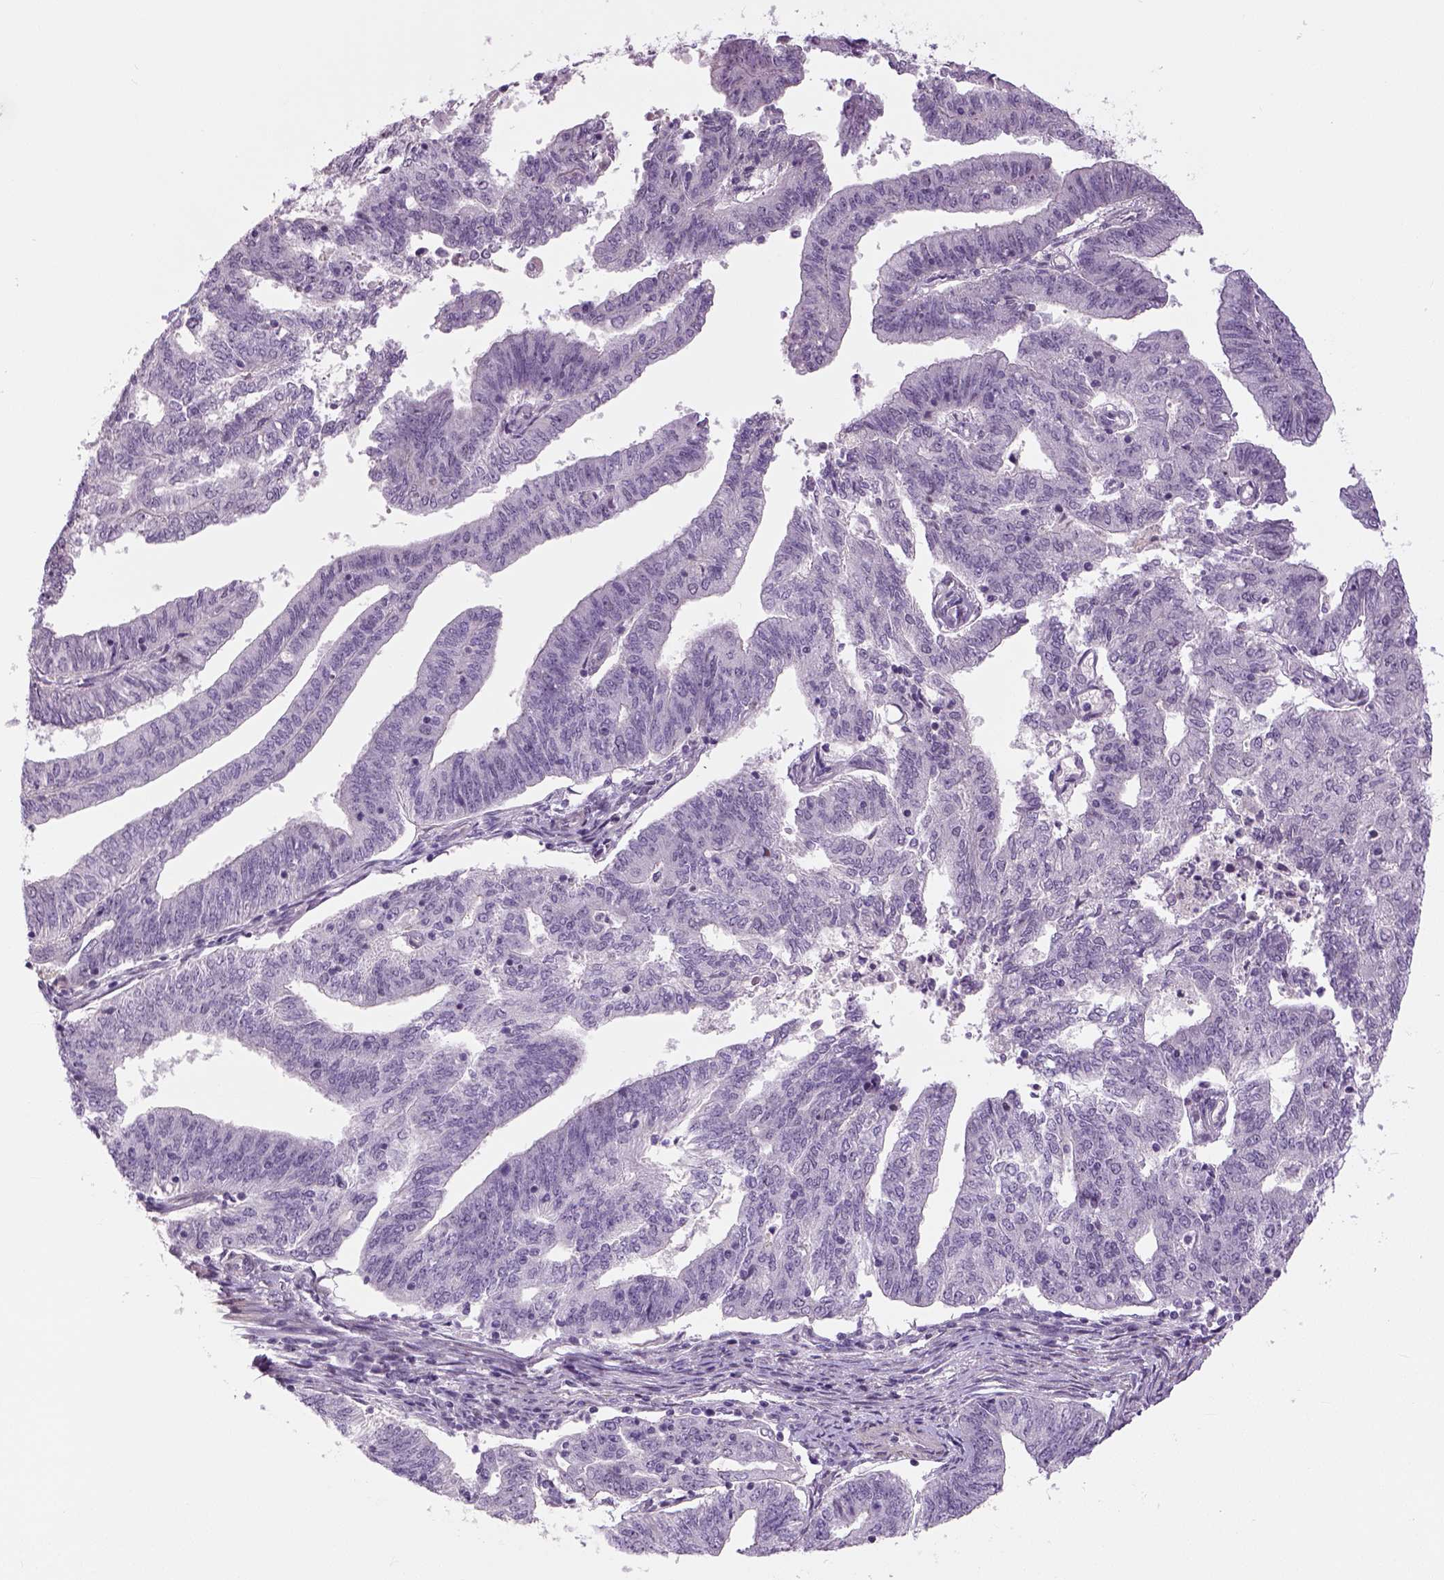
{"staining": {"intensity": "negative", "quantity": "none", "location": "none"}, "tissue": "endometrial cancer", "cell_type": "Tumor cells", "image_type": "cancer", "snomed": [{"axis": "morphology", "description": "Adenocarcinoma, NOS"}, {"axis": "topography", "description": "Endometrium"}], "caption": "Protein analysis of adenocarcinoma (endometrial) exhibits no significant staining in tumor cells.", "gene": "NECAB1", "patient": {"sex": "female", "age": 82}}